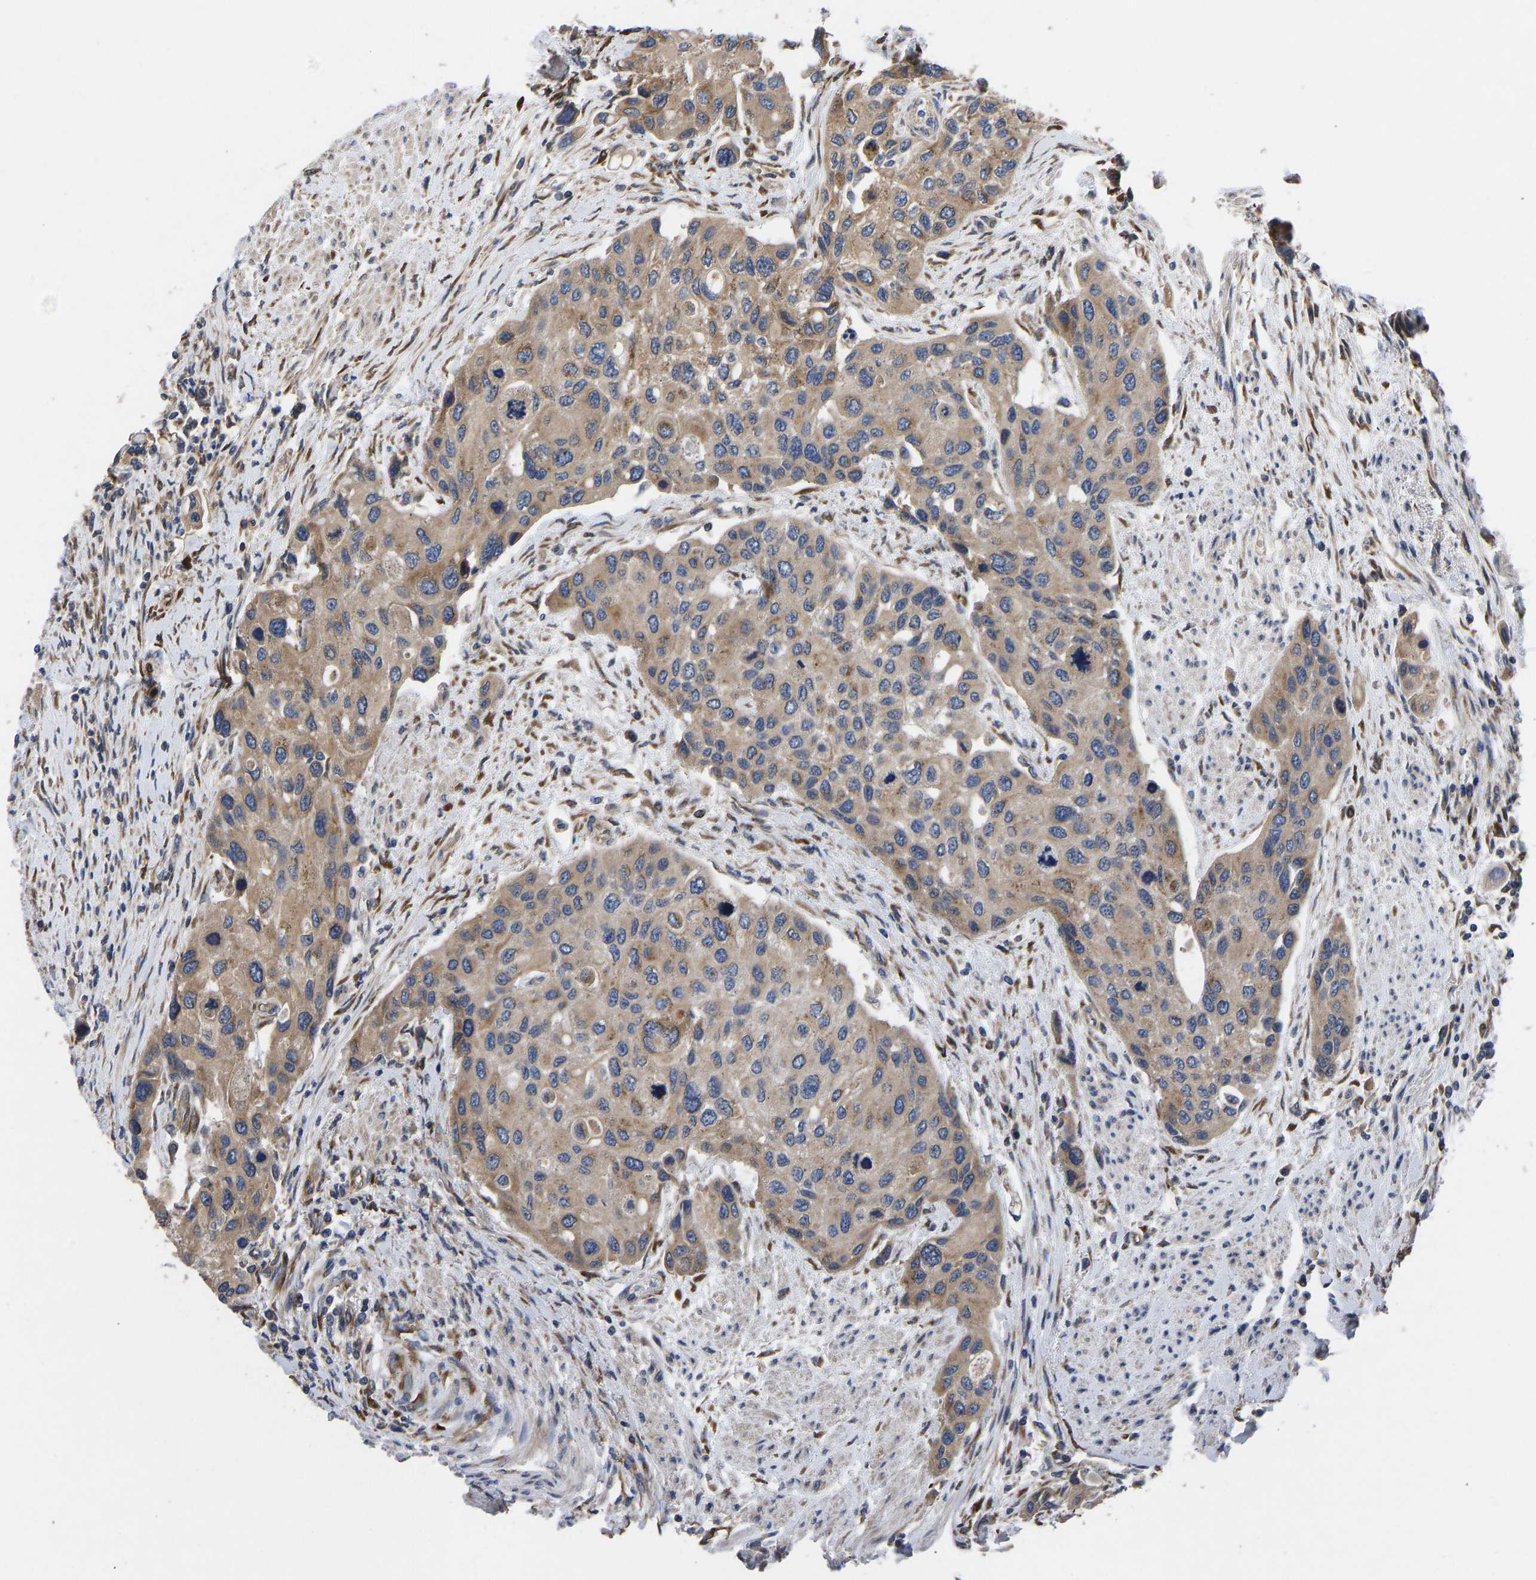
{"staining": {"intensity": "moderate", "quantity": ">75%", "location": "cytoplasmic/membranous"}, "tissue": "urothelial cancer", "cell_type": "Tumor cells", "image_type": "cancer", "snomed": [{"axis": "morphology", "description": "Urothelial carcinoma, High grade"}, {"axis": "topography", "description": "Urinary bladder"}], "caption": "An IHC photomicrograph of neoplastic tissue is shown. Protein staining in brown shows moderate cytoplasmic/membranous positivity in urothelial cancer within tumor cells.", "gene": "FRRS1", "patient": {"sex": "female", "age": 56}}